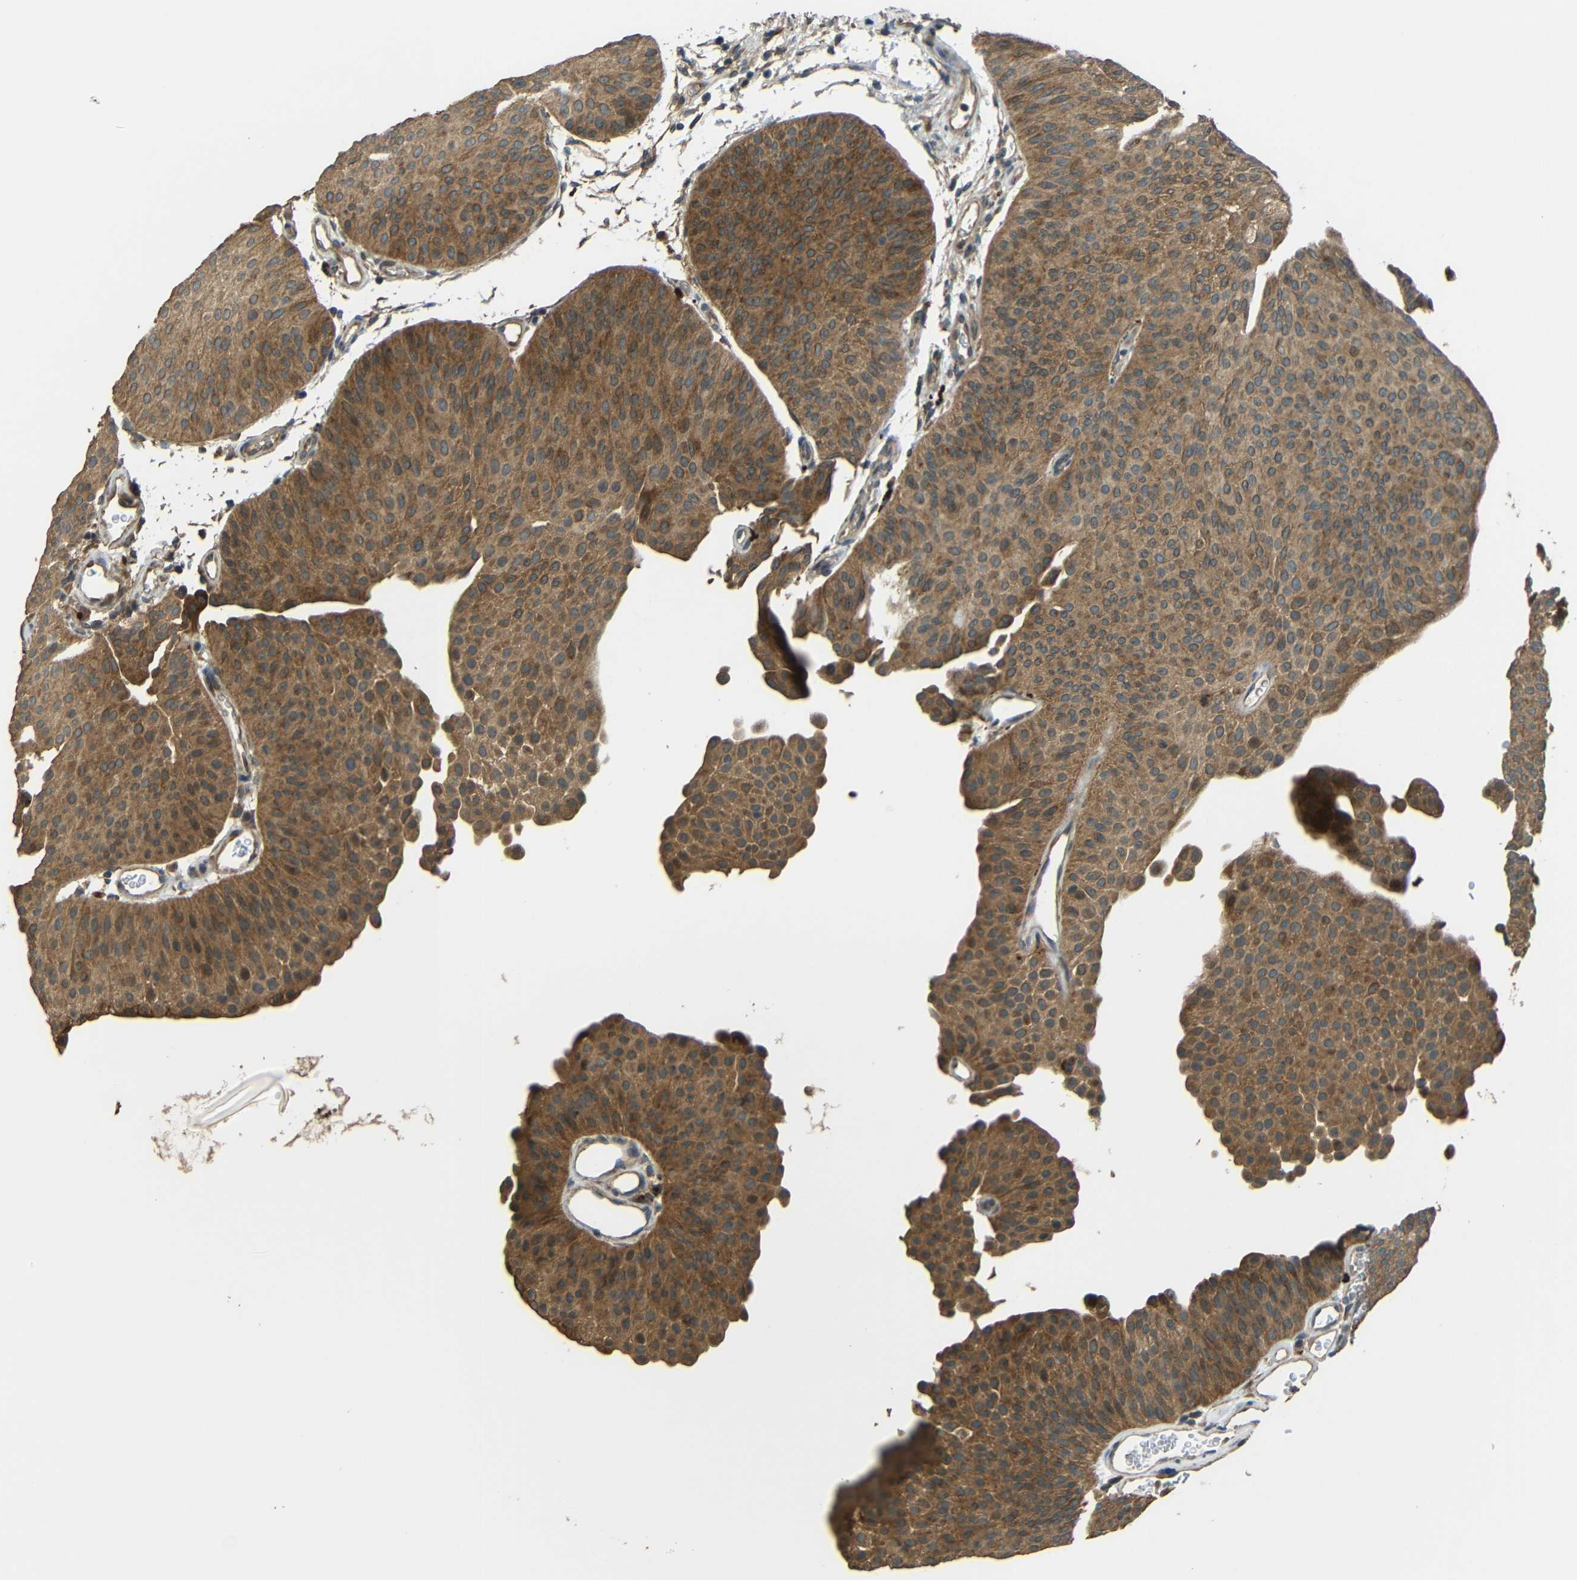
{"staining": {"intensity": "strong", "quantity": ">75%", "location": "cytoplasmic/membranous"}, "tissue": "urothelial cancer", "cell_type": "Tumor cells", "image_type": "cancer", "snomed": [{"axis": "morphology", "description": "Urothelial carcinoma, Low grade"}, {"axis": "topography", "description": "Urinary bladder"}], "caption": "Human urothelial cancer stained for a protein (brown) exhibits strong cytoplasmic/membranous positive staining in approximately >75% of tumor cells.", "gene": "ACACA", "patient": {"sex": "female", "age": 60}}